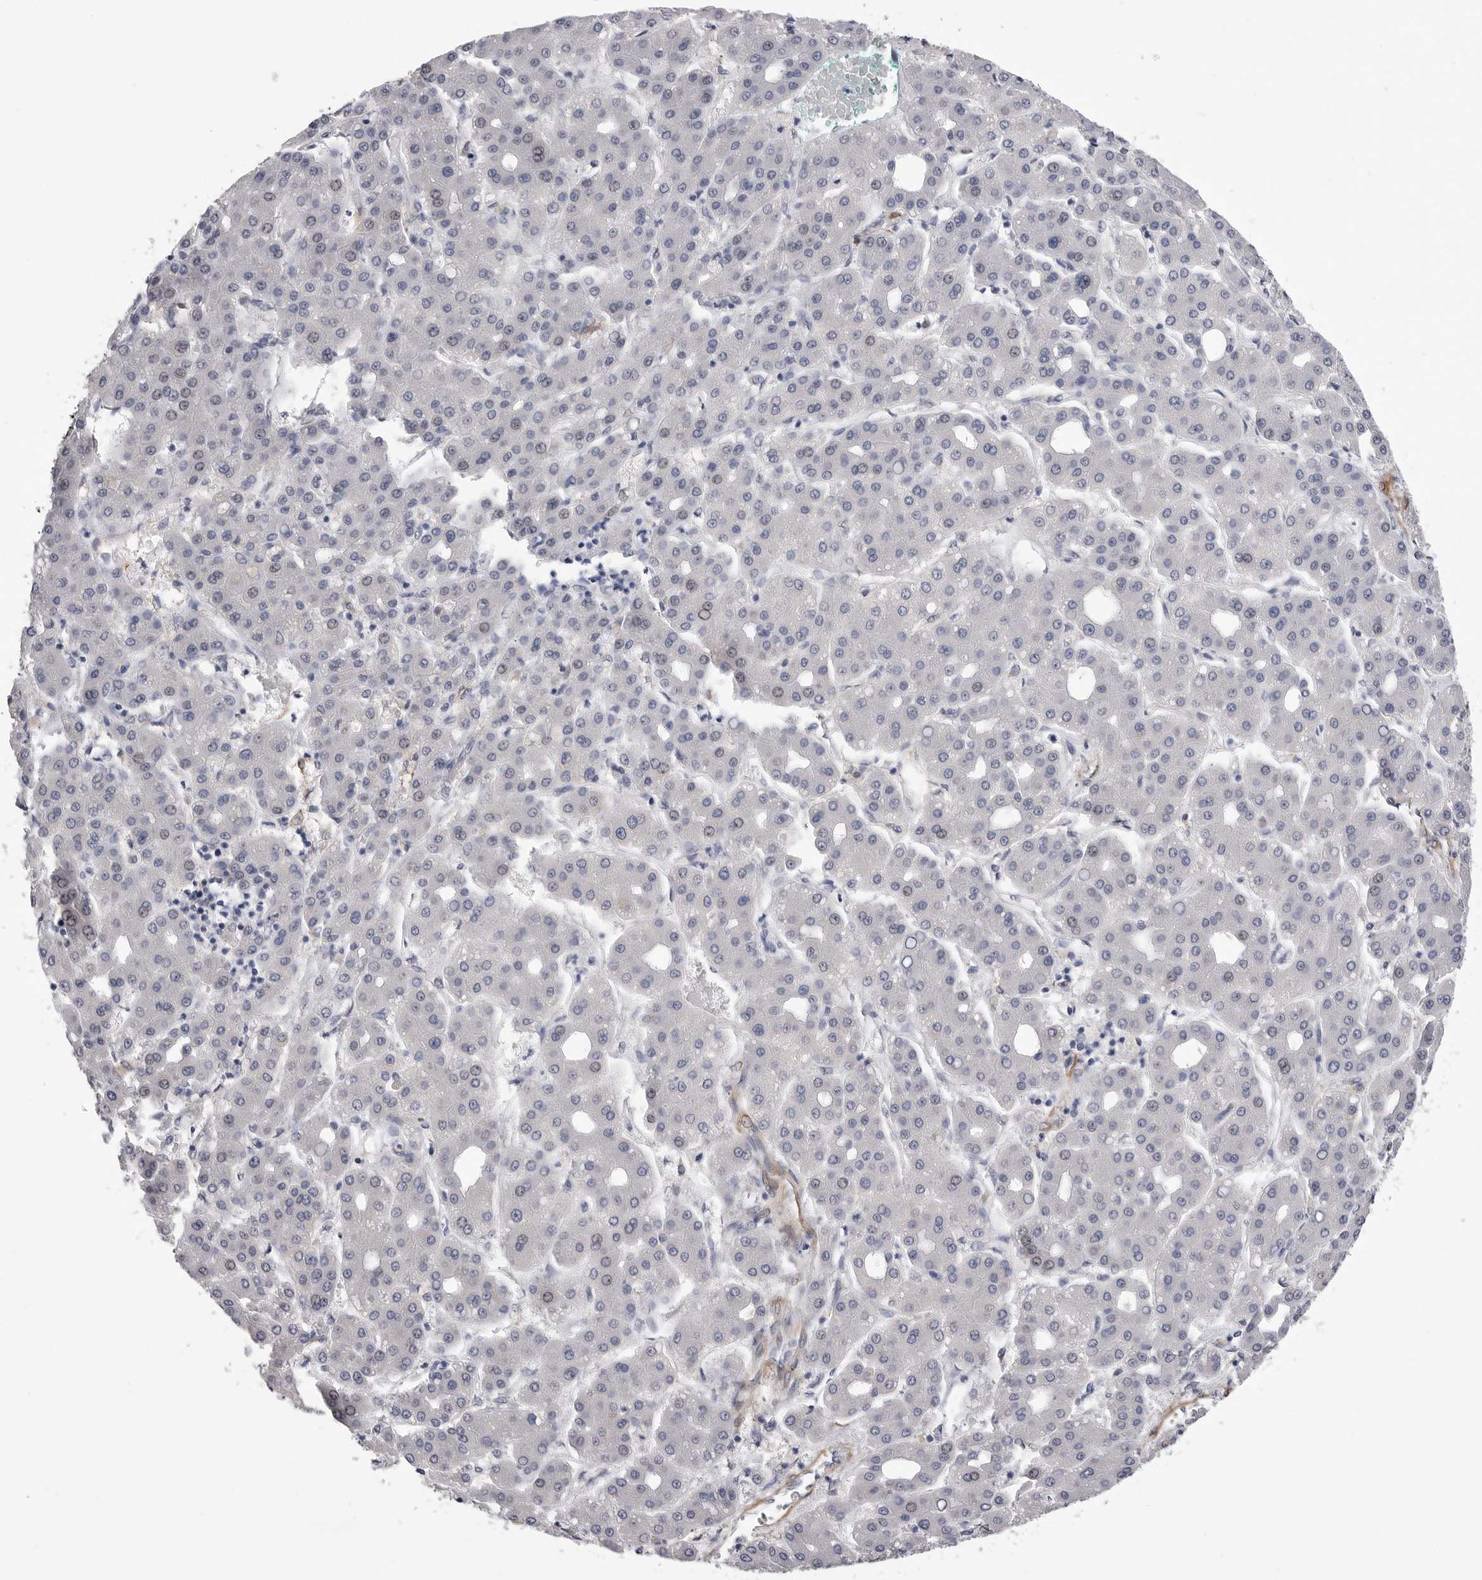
{"staining": {"intensity": "negative", "quantity": "none", "location": "none"}, "tissue": "liver cancer", "cell_type": "Tumor cells", "image_type": "cancer", "snomed": [{"axis": "morphology", "description": "Carcinoma, Hepatocellular, NOS"}, {"axis": "topography", "description": "Liver"}], "caption": "DAB (3,3'-diaminobenzidine) immunohistochemical staining of liver hepatocellular carcinoma shows no significant positivity in tumor cells.", "gene": "AKAP12", "patient": {"sex": "male", "age": 65}}